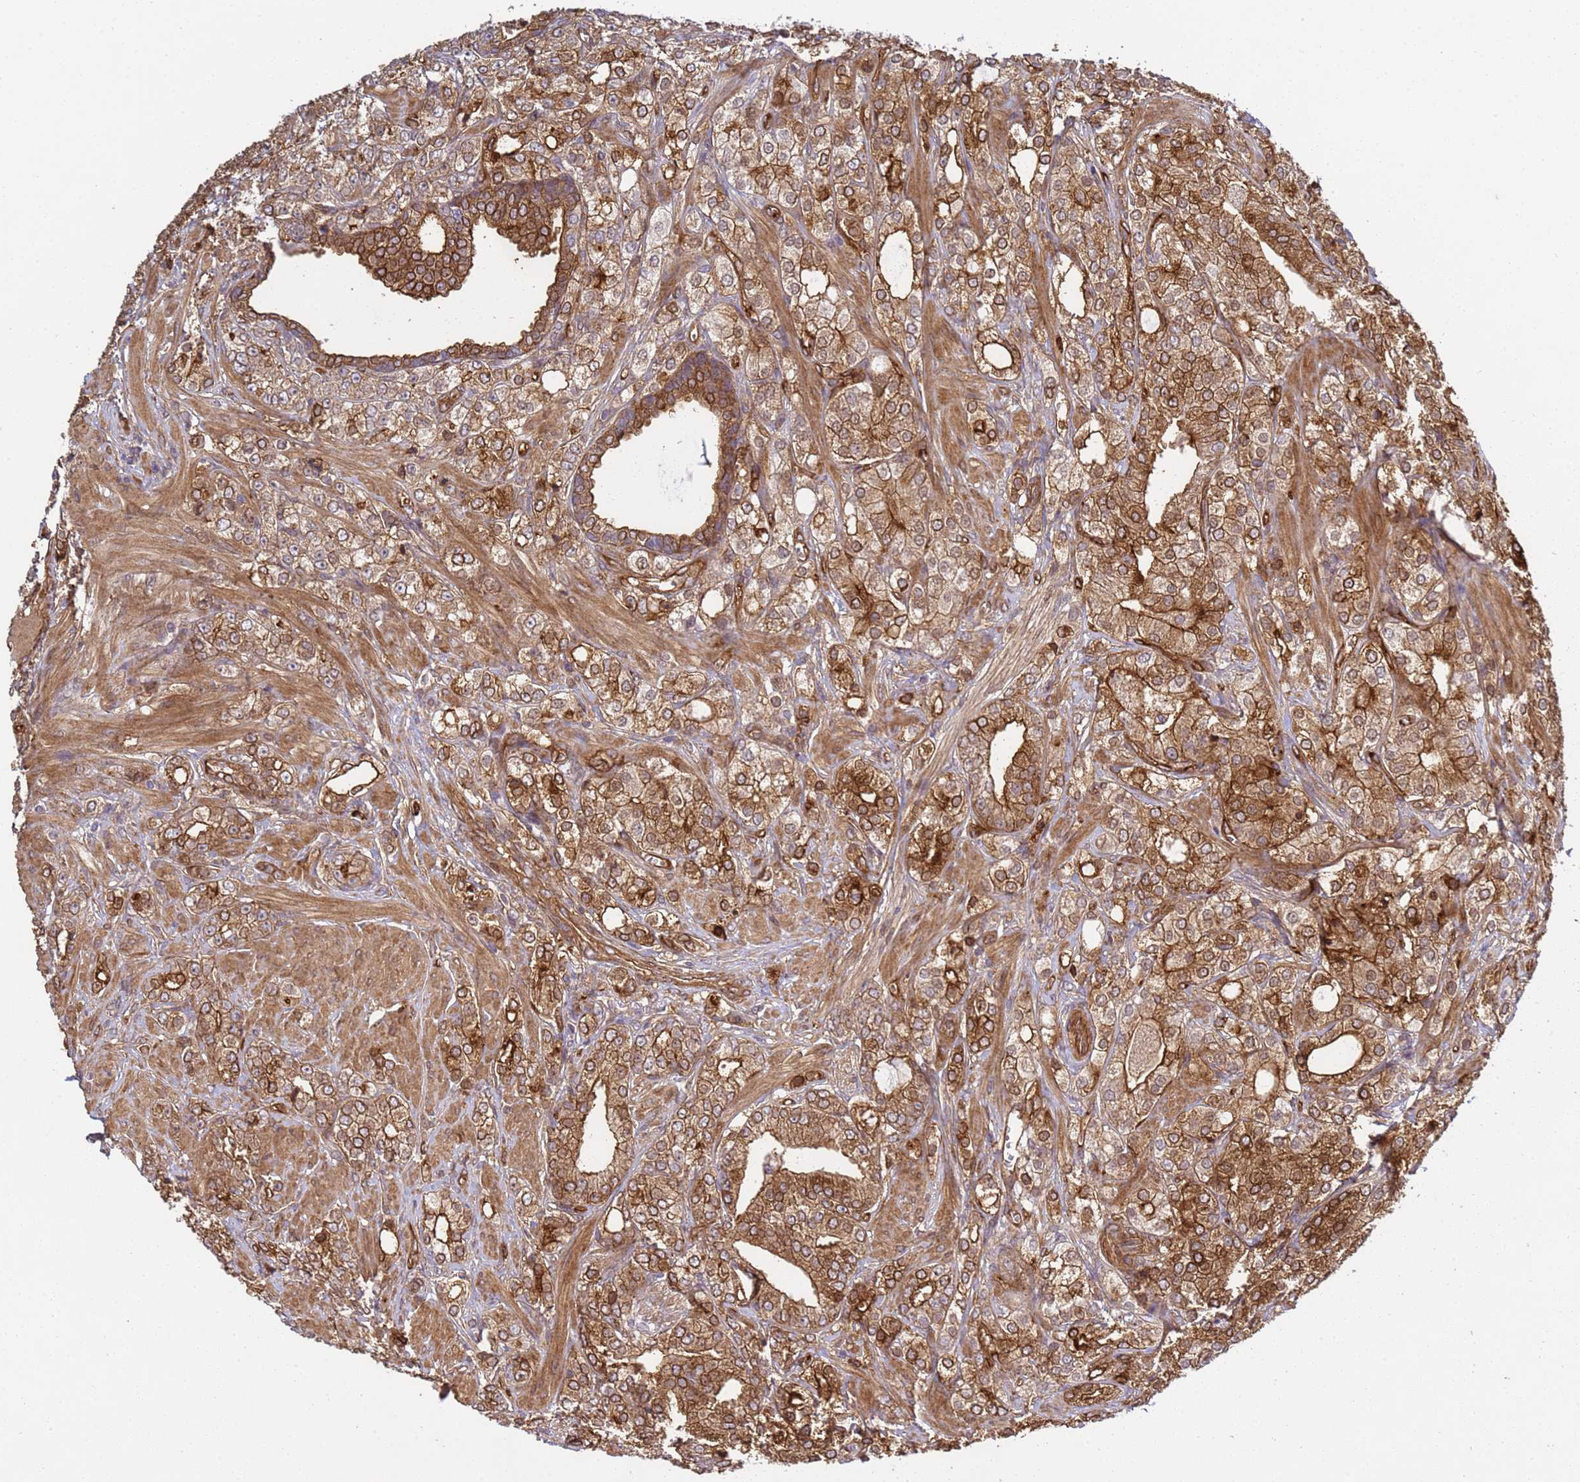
{"staining": {"intensity": "strong", "quantity": ">75%", "location": "cytoplasmic/membranous"}, "tissue": "prostate cancer", "cell_type": "Tumor cells", "image_type": "cancer", "snomed": [{"axis": "morphology", "description": "Adenocarcinoma, High grade"}, {"axis": "topography", "description": "Prostate"}], "caption": "The micrograph shows staining of prostate cancer, revealing strong cytoplasmic/membranous protein positivity (brown color) within tumor cells.", "gene": "C8orf34", "patient": {"sex": "male", "age": 50}}